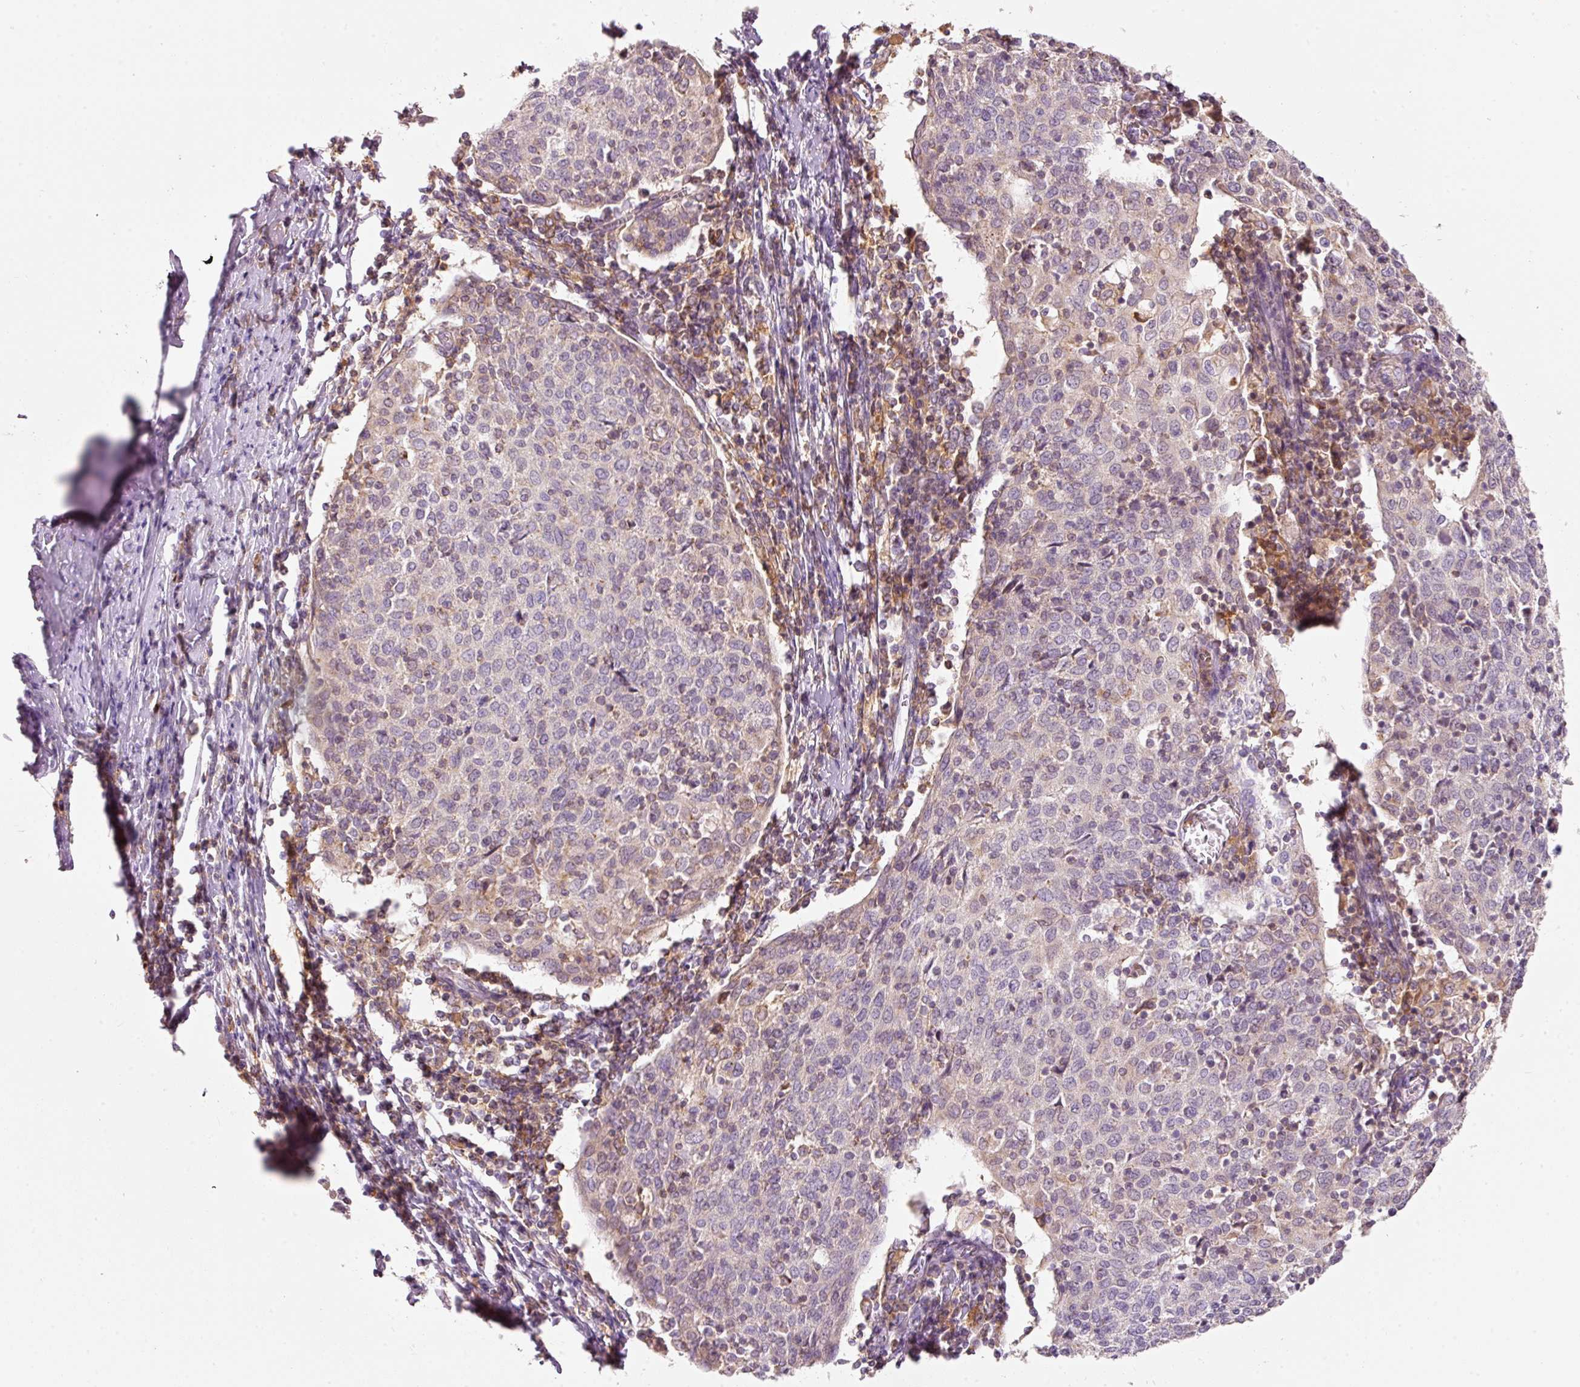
{"staining": {"intensity": "weak", "quantity": "<25%", "location": "cytoplasmic/membranous"}, "tissue": "cervical cancer", "cell_type": "Tumor cells", "image_type": "cancer", "snomed": [{"axis": "morphology", "description": "Squamous cell carcinoma, NOS"}, {"axis": "topography", "description": "Cervix"}], "caption": "There is no significant expression in tumor cells of squamous cell carcinoma (cervical).", "gene": "IQGAP2", "patient": {"sex": "female", "age": 52}}